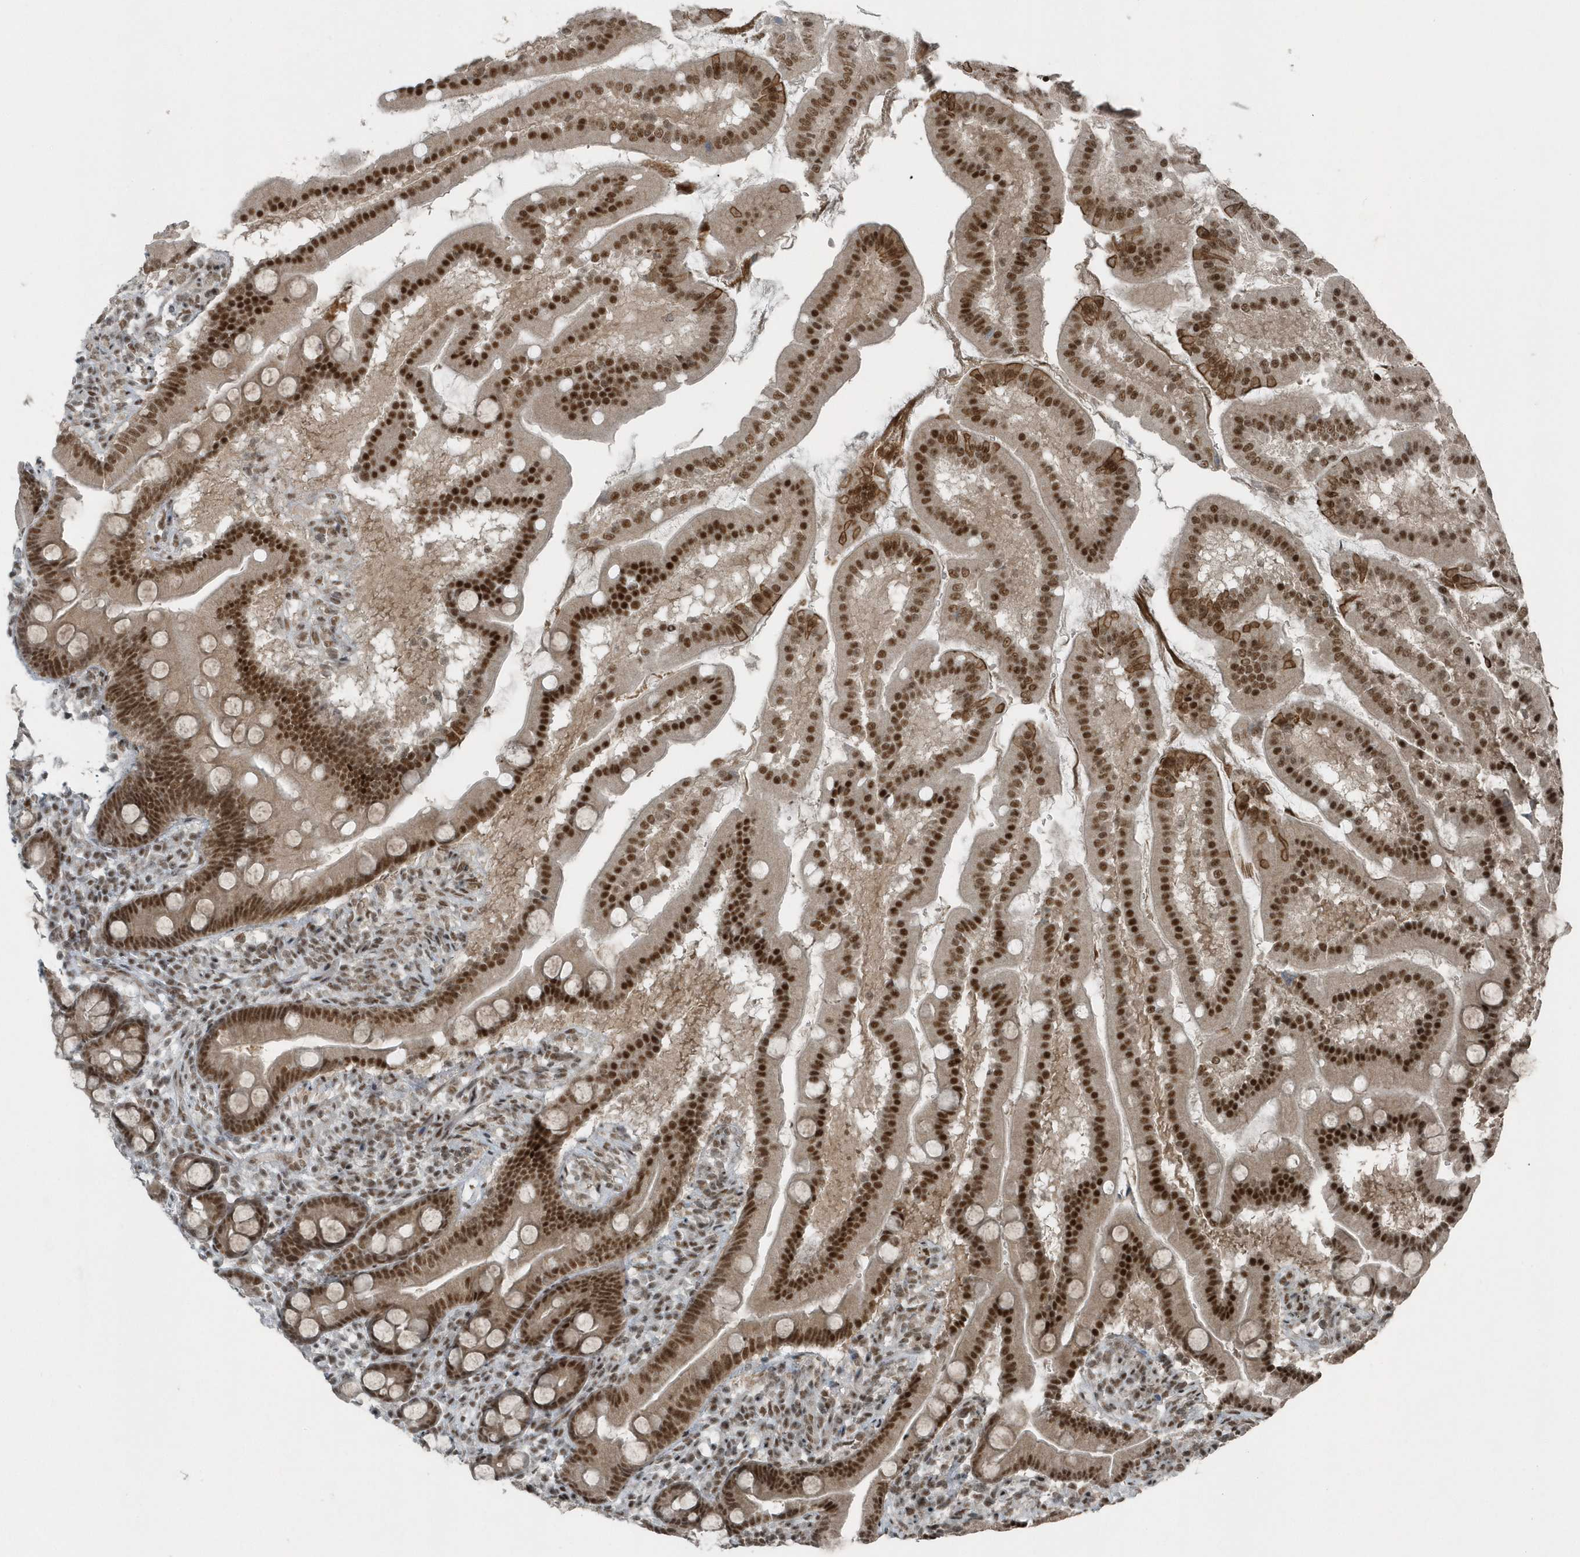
{"staining": {"intensity": "strong", "quantity": ">75%", "location": "nuclear"}, "tissue": "duodenum", "cell_type": "Glandular cells", "image_type": "normal", "snomed": [{"axis": "morphology", "description": "Normal tissue, NOS"}, {"axis": "topography", "description": "Duodenum"}], "caption": "High-power microscopy captured an immunohistochemistry image of normal duodenum, revealing strong nuclear positivity in approximately >75% of glandular cells.", "gene": "YTHDC1", "patient": {"sex": "male", "age": 50}}